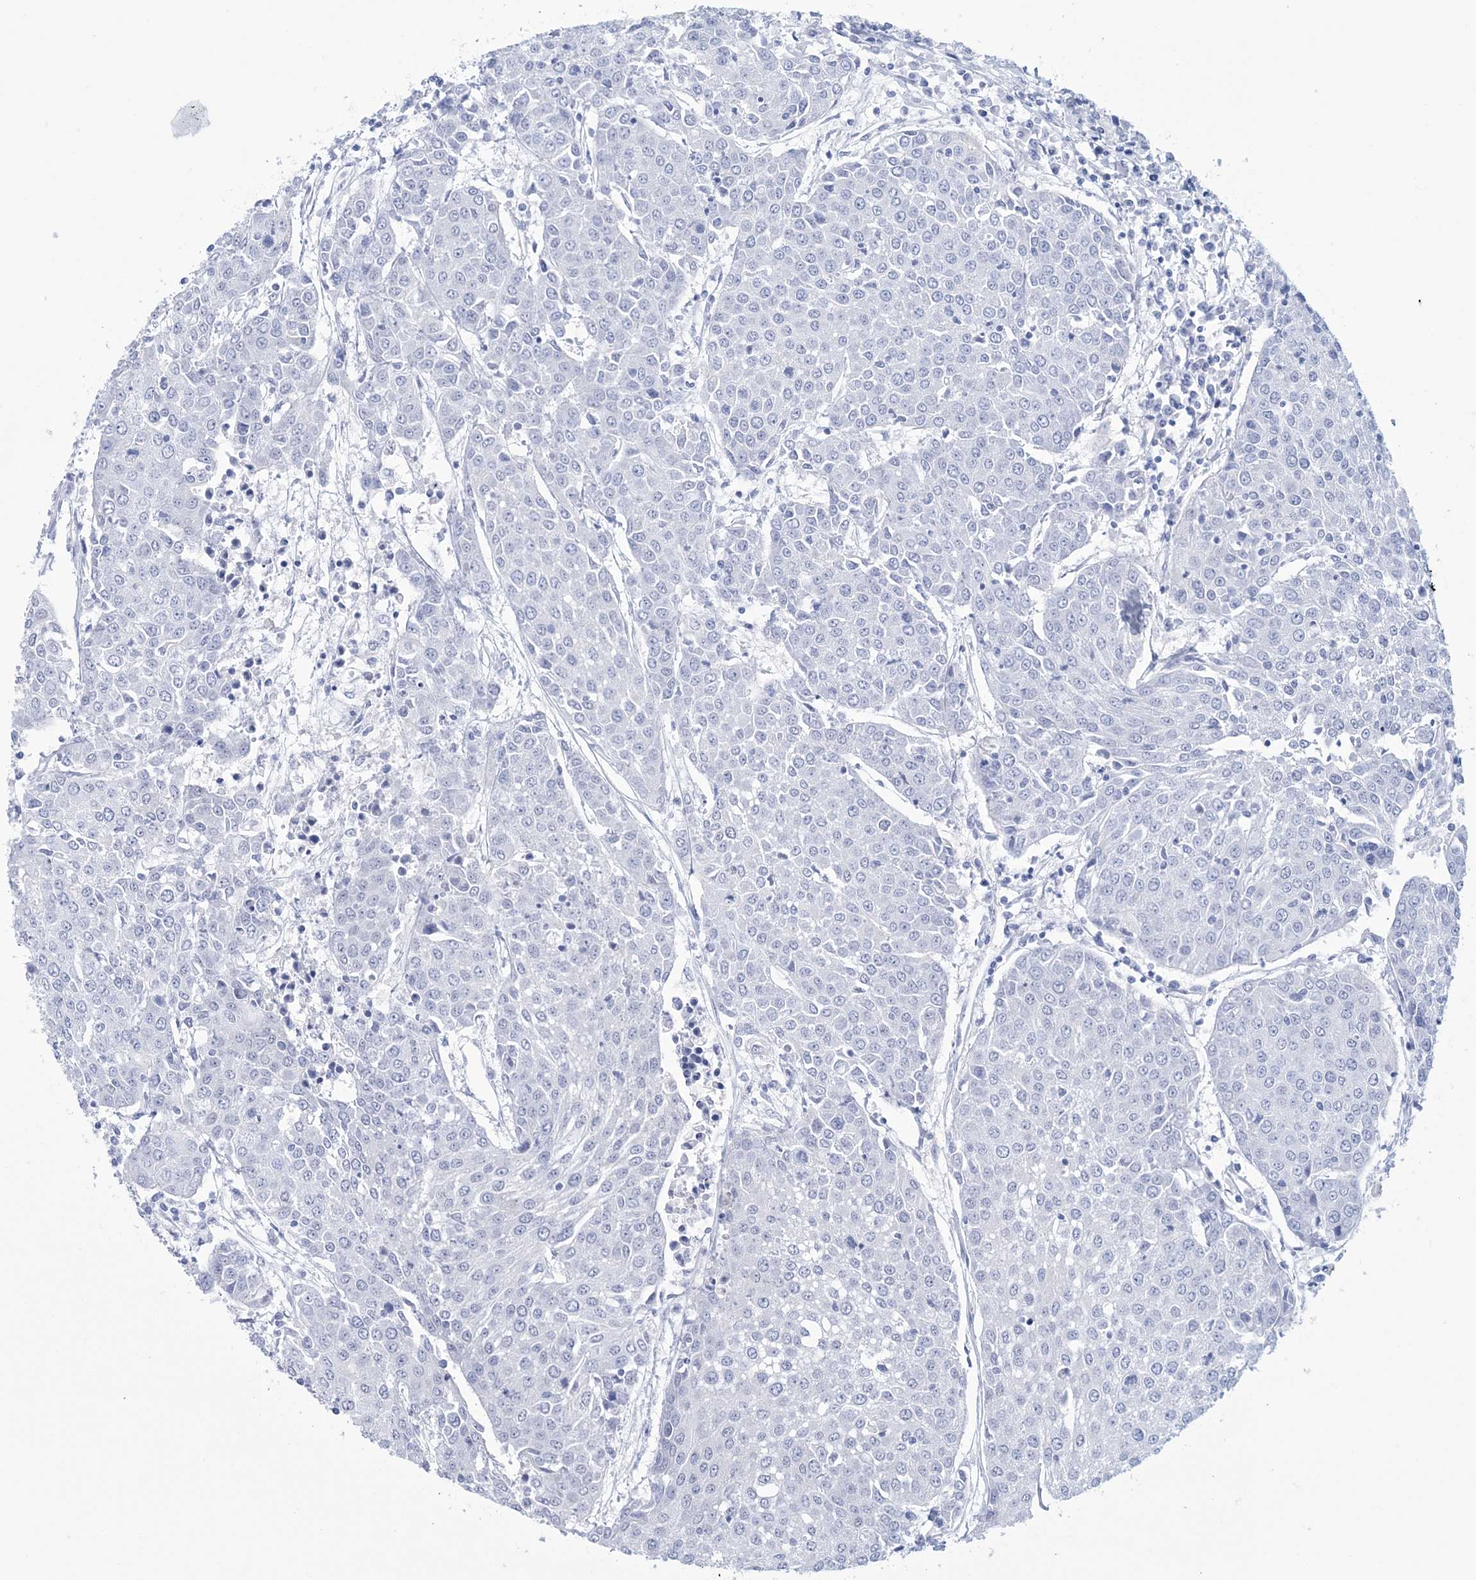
{"staining": {"intensity": "negative", "quantity": "none", "location": "none"}, "tissue": "urothelial cancer", "cell_type": "Tumor cells", "image_type": "cancer", "snomed": [{"axis": "morphology", "description": "Urothelial carcinoma, High grade"}, {"axis": "topography", "description": "Urinary bladder"}], "caption": "This is a image of IHC staining of urothelial carcinoma (high-grade), which shows no expression in tumor cells.", "gene": "DPCD", "patient": {"sex": "female", "age": 85}}